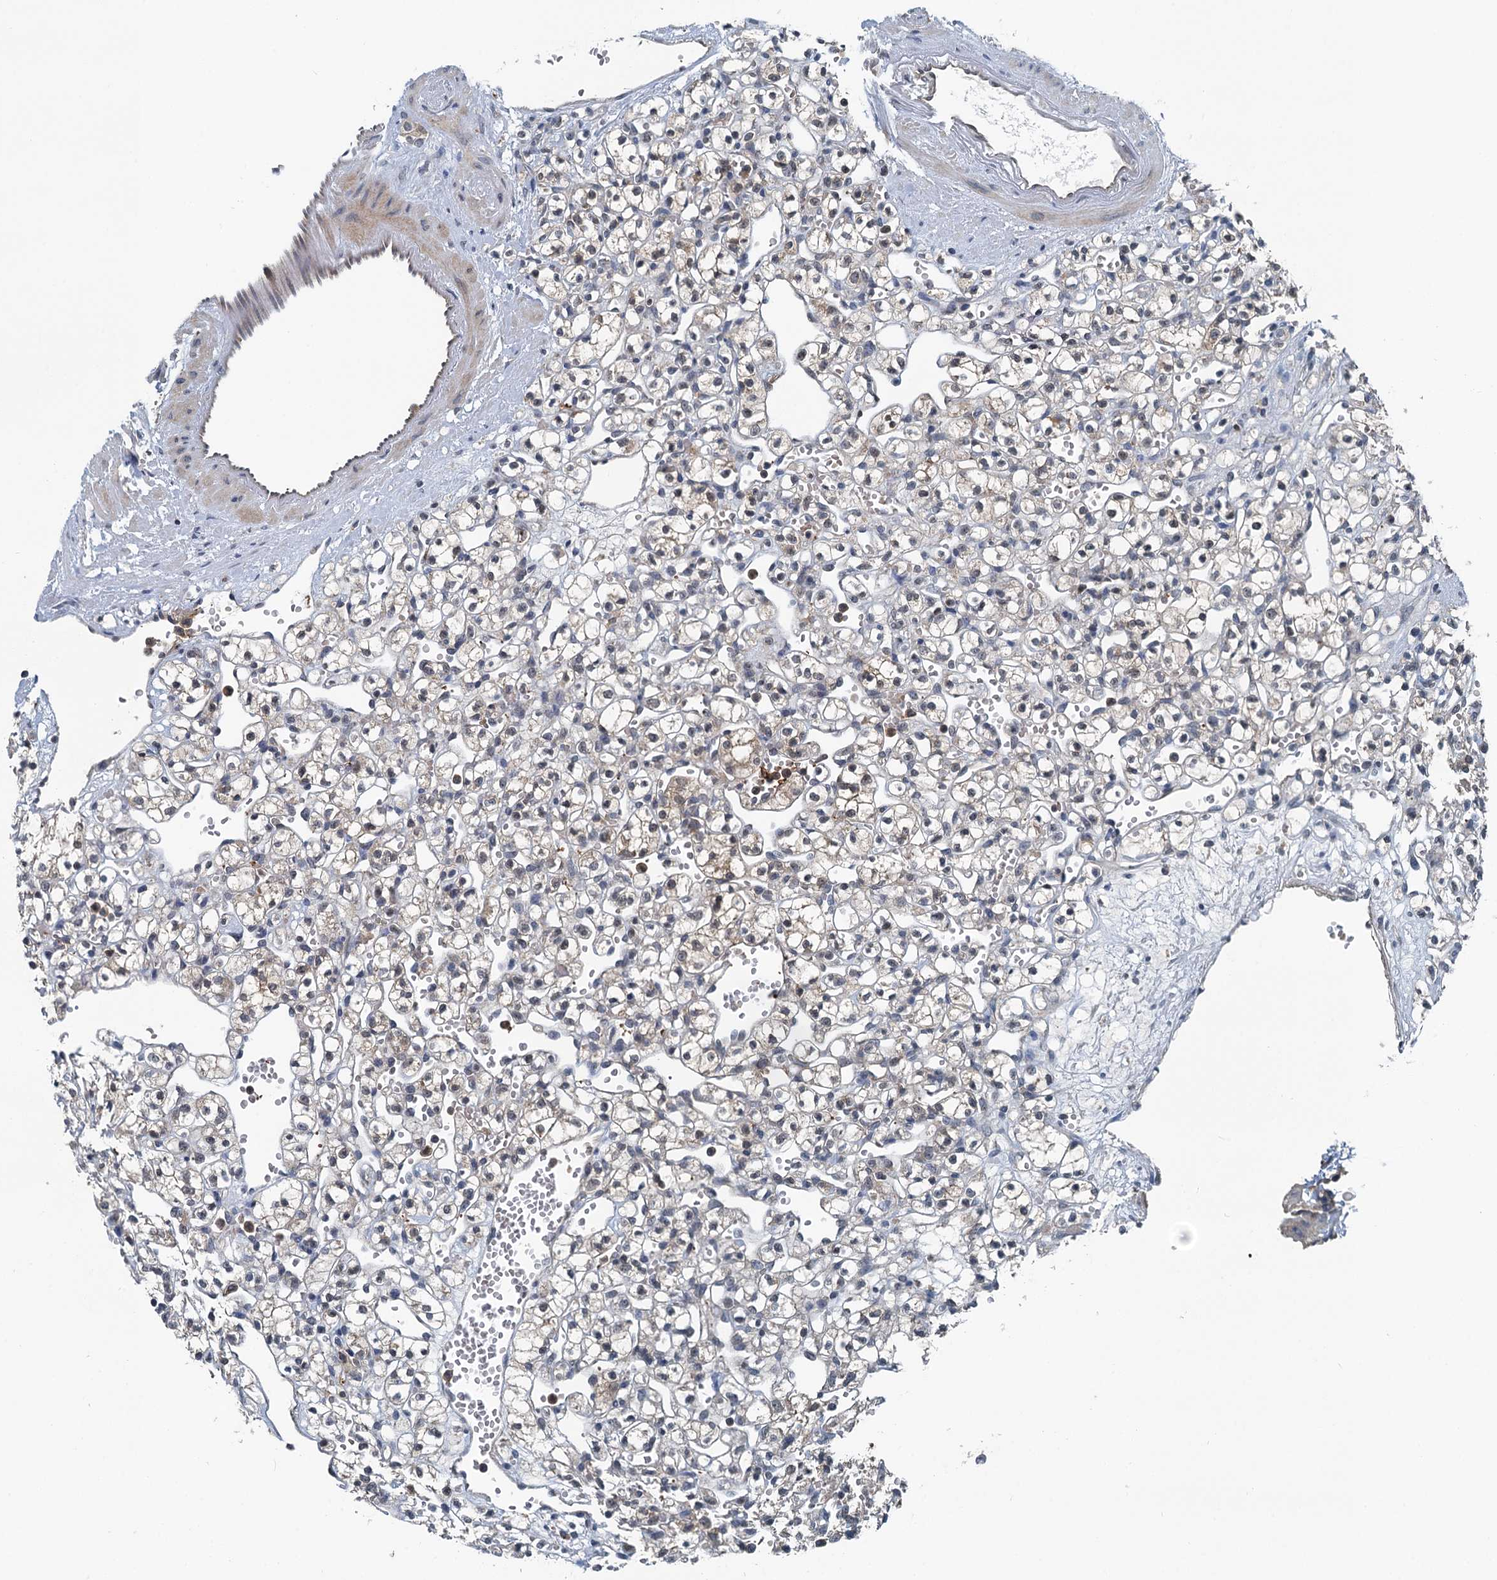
{"staining": {"intensity": "weak", "quantity": "<25%", "location": "cytoplasmic/membranous,nuclear"}, "tissue": "renal cancer", "cell_type": "Tumor cells", "image_type": "cancer", "snomed": [{"axis": "morphology", "description": "Adenocarcinoma, NOS"}, {"axis": "topography", "description": "Kidney"}], "caption": "Tumor cells are negative for brown protein staining in renal cancer. (Stains: DAB immunohistochemistry with hematoxylin counter stain, Microscopy: brightfield microscopy at high magnification).", "gene": "GCLM", "patient": {"sex": "female", "age": 59}}